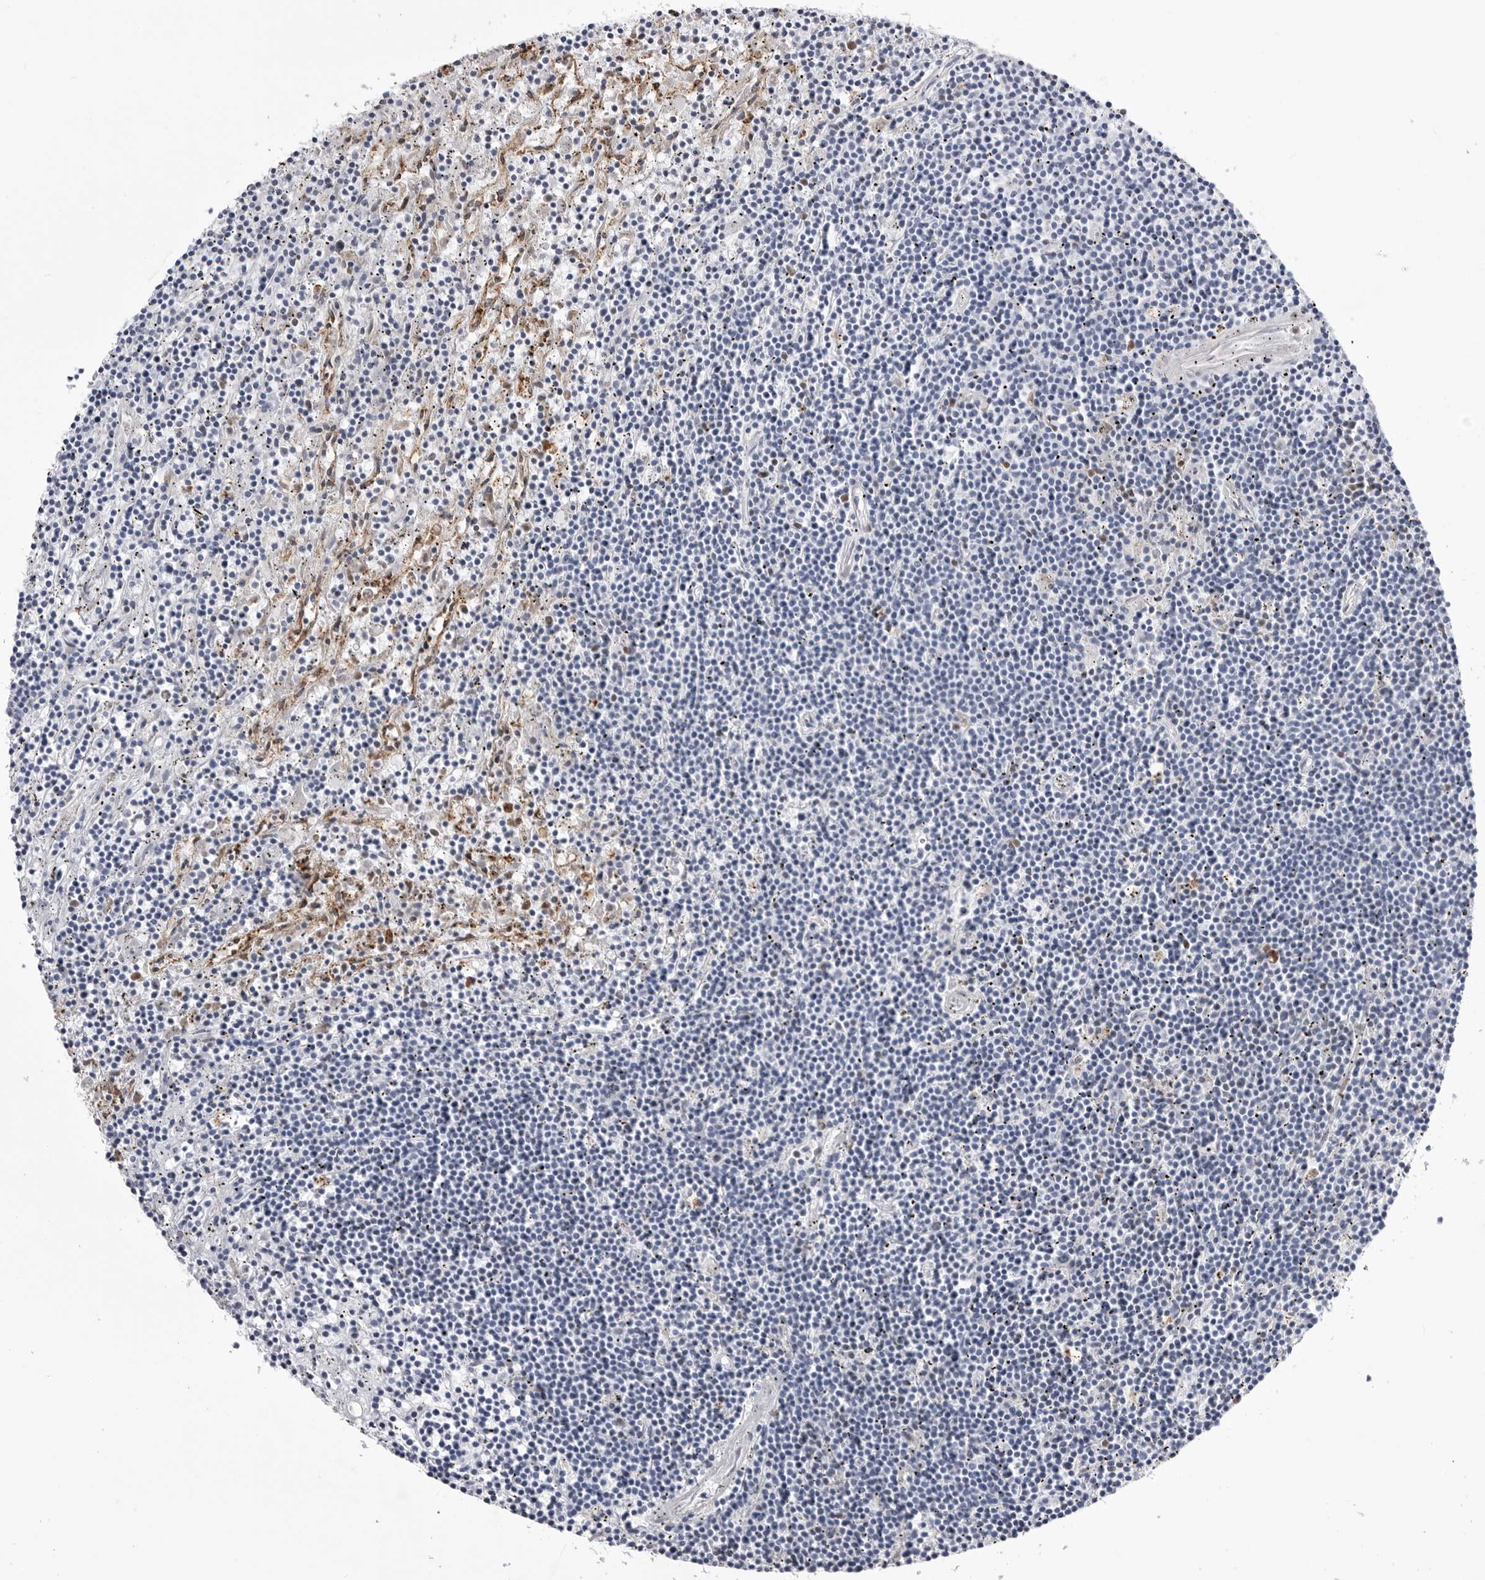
{"staining": {"intensity": "negative", "quantity": "none", "location": "none"}, "tissue": "lymphoma", "cell_type": "Tumor cells", "image_type": "cancer", "snomed": [{"axis": "morphology", "description": "Malignant lymphoma, non-Hodgkin's type, Low grade"}, {"axis": "topography", "description": "Spleen"}], "caption": "High power microscopy histopathology image of an immunohistochemistry image of lymphoma, revealing no significant staining in tumor cells. (DAB (3,3'-diaminobenzidine) IHC with hematoxylin counter stain).", "gene": "STAP2", "patient": {"sex": "male", "age": 76}}